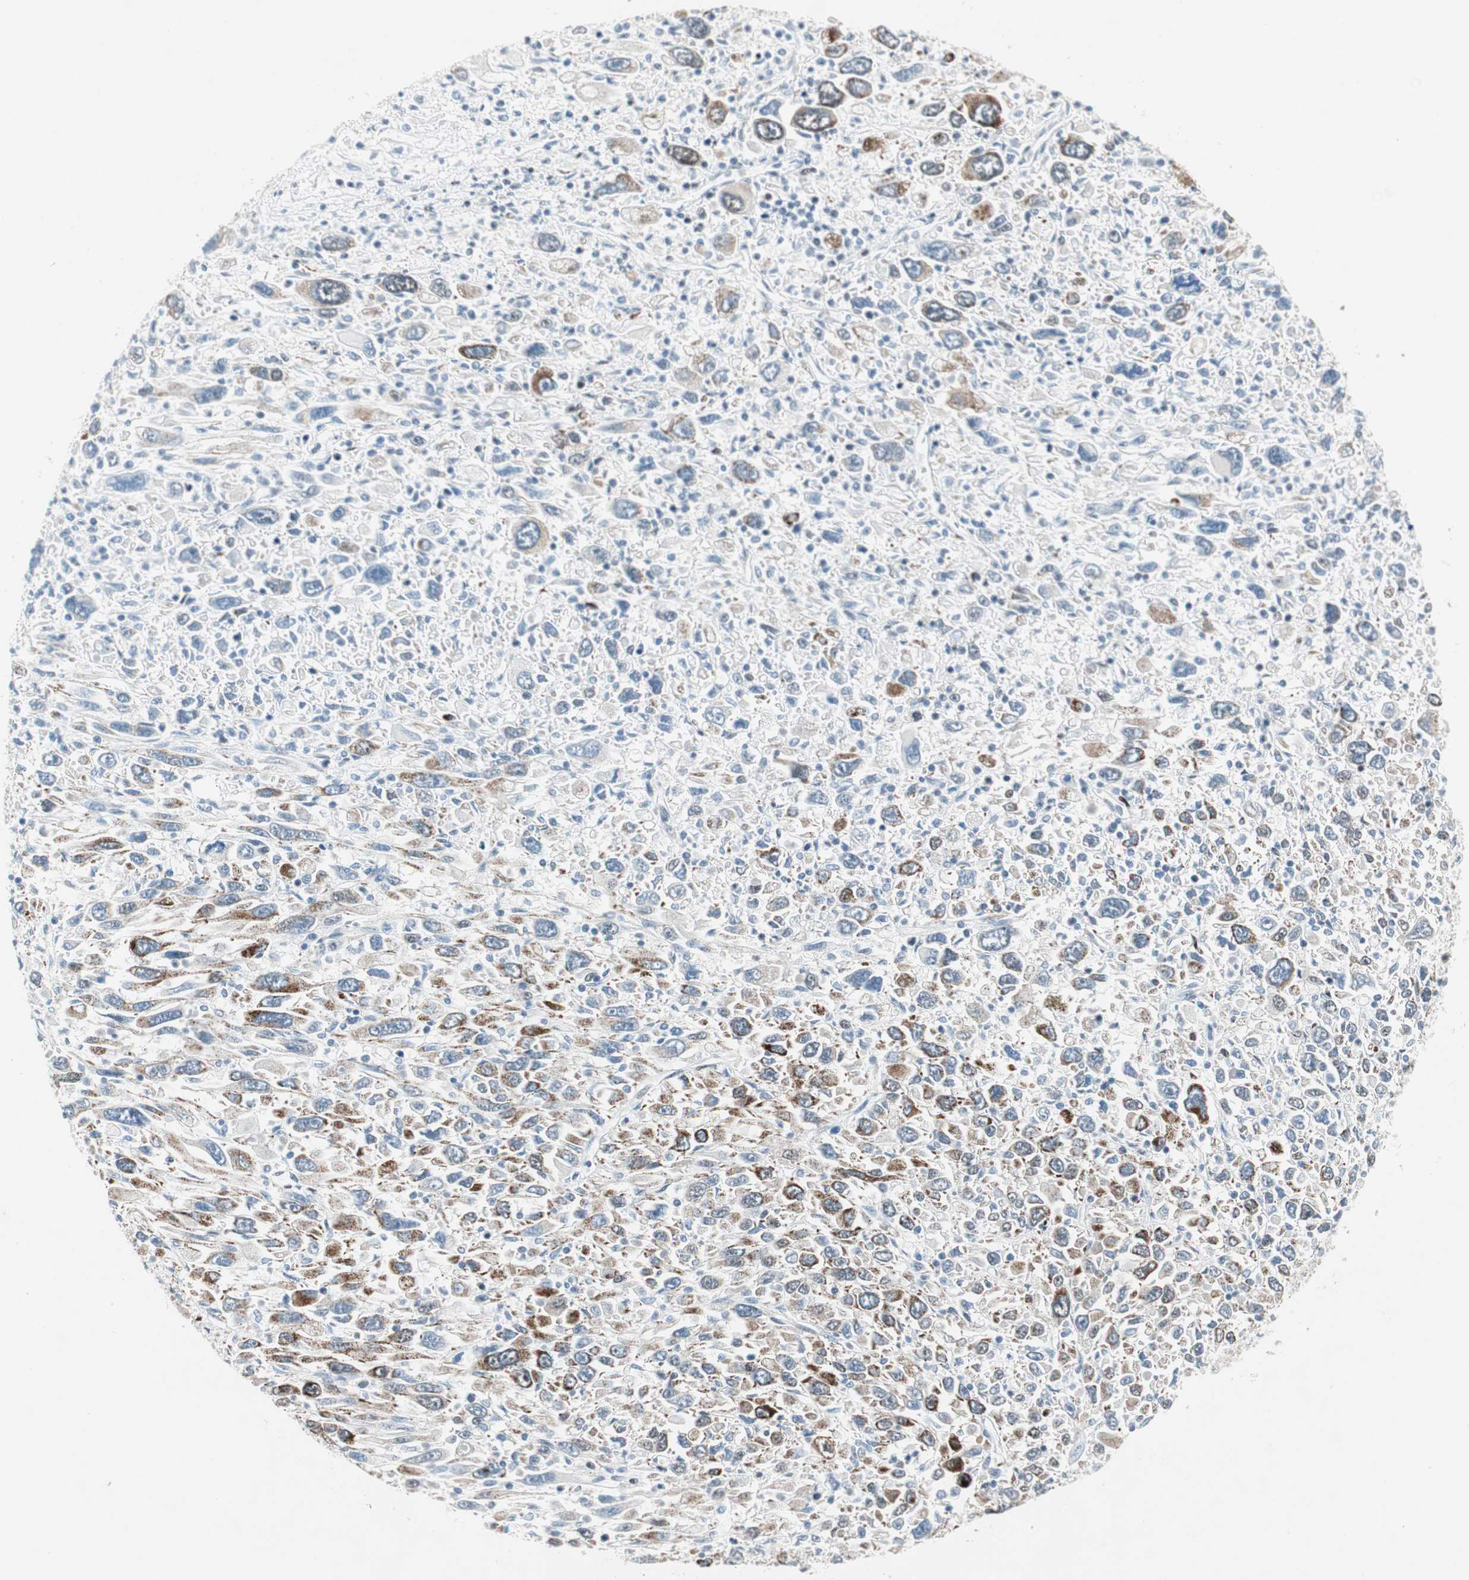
{"staining": {"intensity": "strong", "quantity": "25%-75%", "location": "cytoplasmic/membranous"}, "tissue": "melanoma", "cell_type": "Tumor cells", "image_type": "cancer", "snomed": [{"axis": "morphology", "description": "Malignant melanoma, Metastatic site"}, {"axis": "topography", "description": "Skin"}], "caption": "Immunohistochemistry staining of melanoma, which reveals high levels of strong cytoplasmic/membranous staining in approximately 25%-75% of tumor cells indicating strong cytoplasmic/membranous protein staining. The staining was performed using DAB (3,3'-diaminobenzidine) (brown) for protein detection and nuclei were counterstained in hematoxylin (blue).", "gene": "FBXO44", "patient": {"sex": "female", "age": 56}}